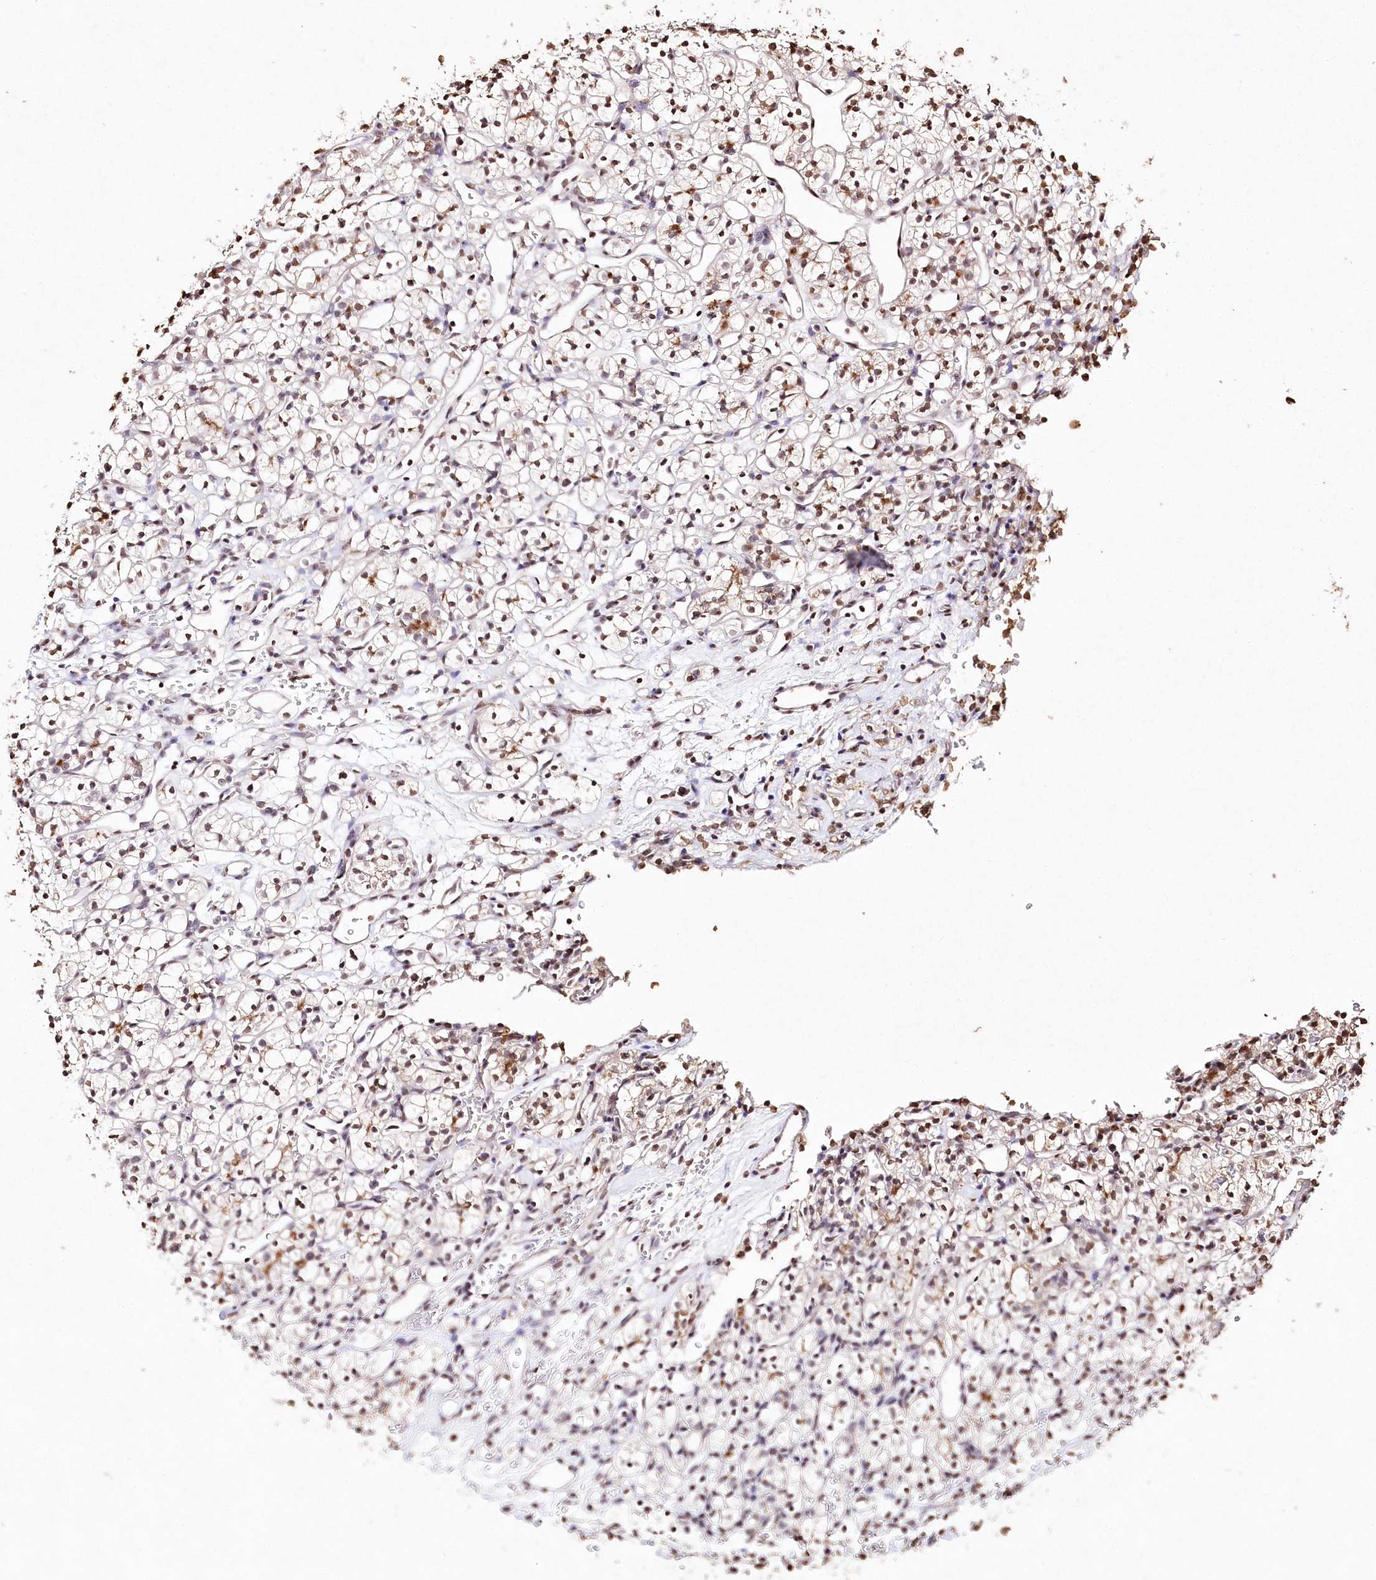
{"staining": {"intensity": "weak", "quantity": "<25%", "location": "cytoplasmic/membranous"}, "tissue": "renal cancer", "cell_type": "Tumor cells", "image_type": "cancer", "snomed": [{"axis": "morphology", "description": "Adenocarcinoma, NOS"}, {"axis": "topography", "description": "Kidney"}], "caption": "This is an immunohistochemistry (IHC) micrograph of human renal cancer (adenocarcinoma). There is no positivity in tumor cells.", "gene": "DMXL1", "patient": {"sex": "female", "age": 57}}